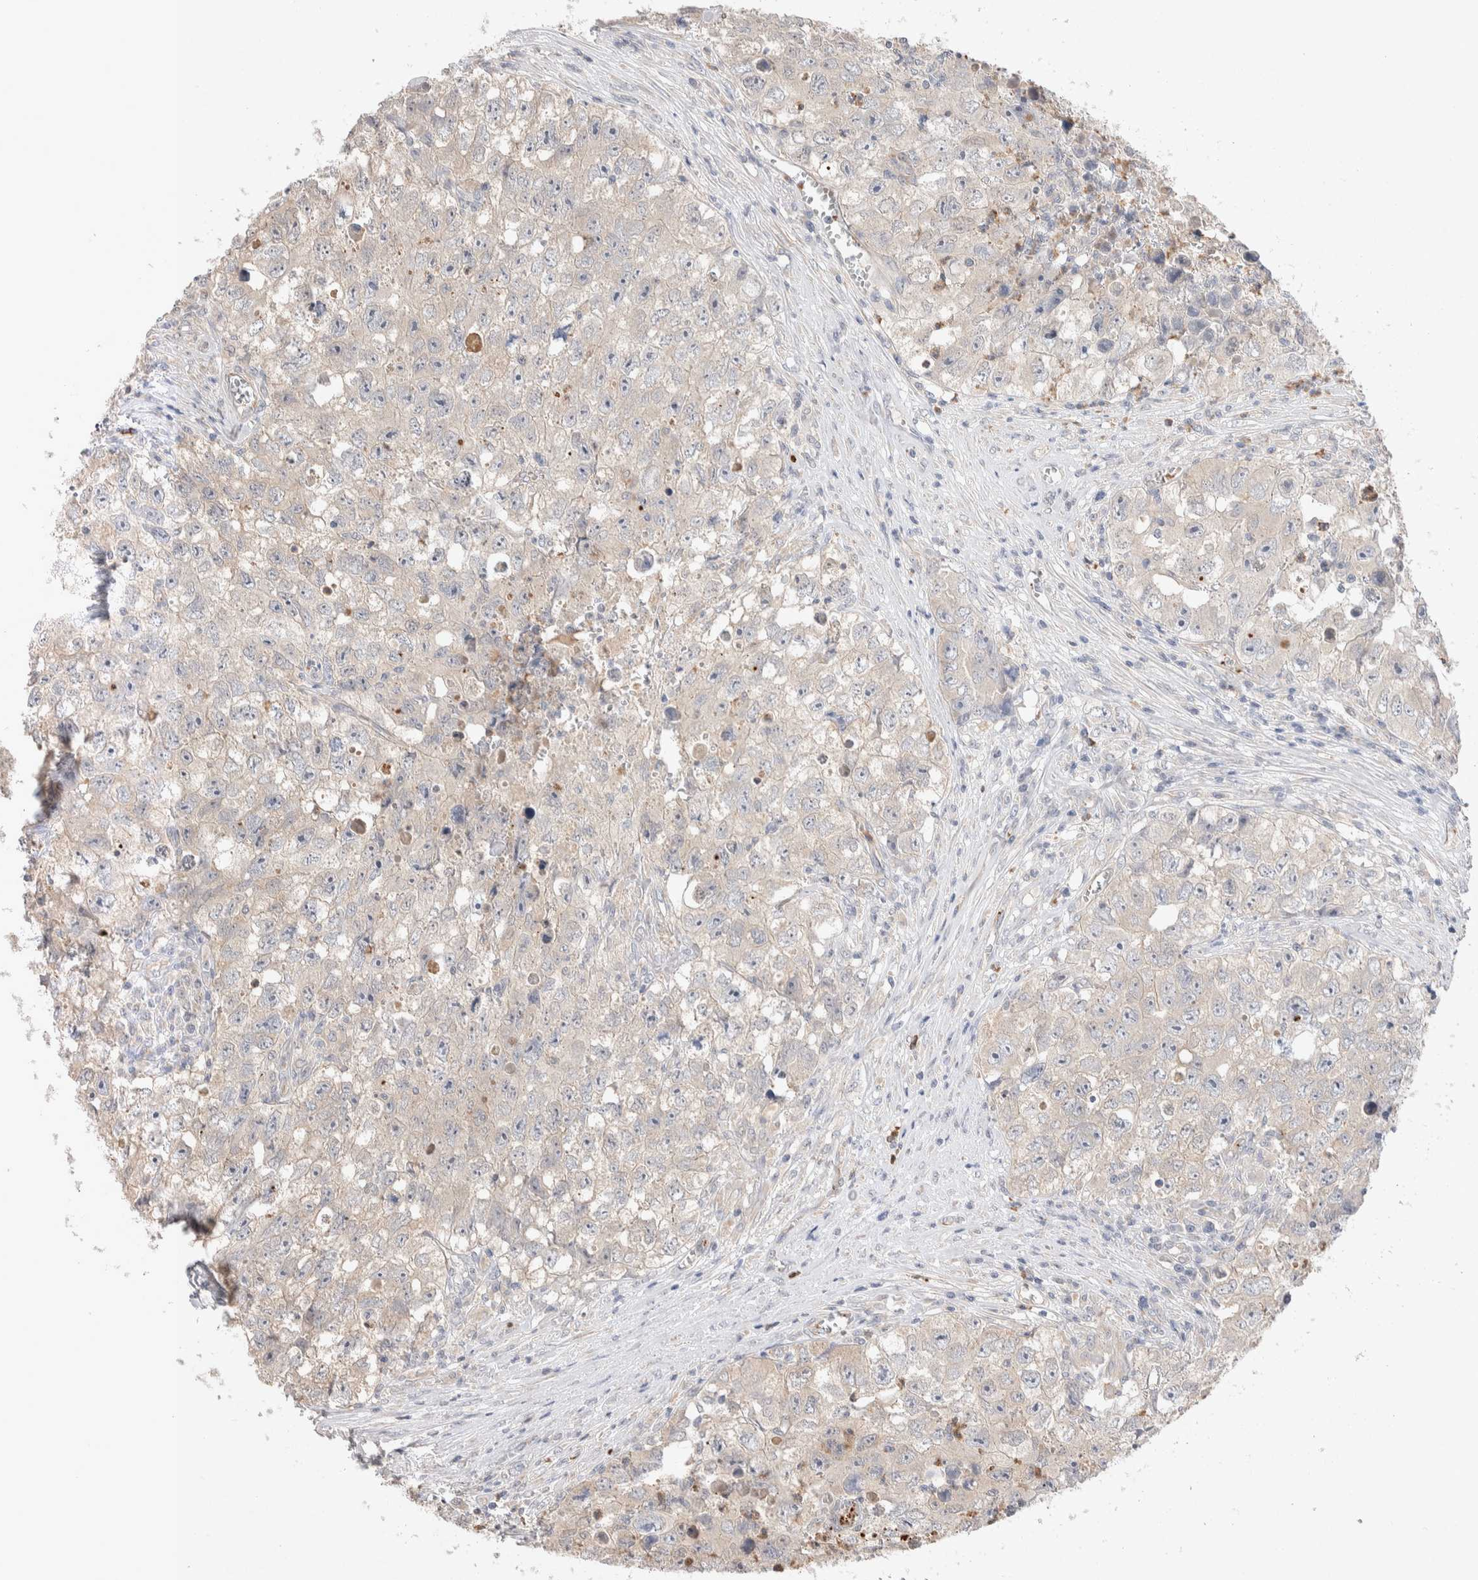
{"staining": {"intensity": "negative", "quantity": "none", "location": "none"}, "tissue": "testis cancer", "cell_type": "Tumor cells", "image_type": "cancer", "snomed": [{"axis": "morphology", "description": "Seminoma, NOS"}, {"axis": "morphology", "description": "Carcinoma, Embryonal, NOS"}, {"axis": "topography", "description": "Testis"}], "caption": "A high-resolution micrograph shows immunohistochemistry (IHC) staining of testis cancer, which reveals no significant staining in tumor cells. The staining is performed using DAB (3,3'-diaminobenzidine) brown chromogen with nuclei counter-stained in using hematoxylin.", "gene": "FFAR2", "patient": {"sex": "male", "age": 43}}